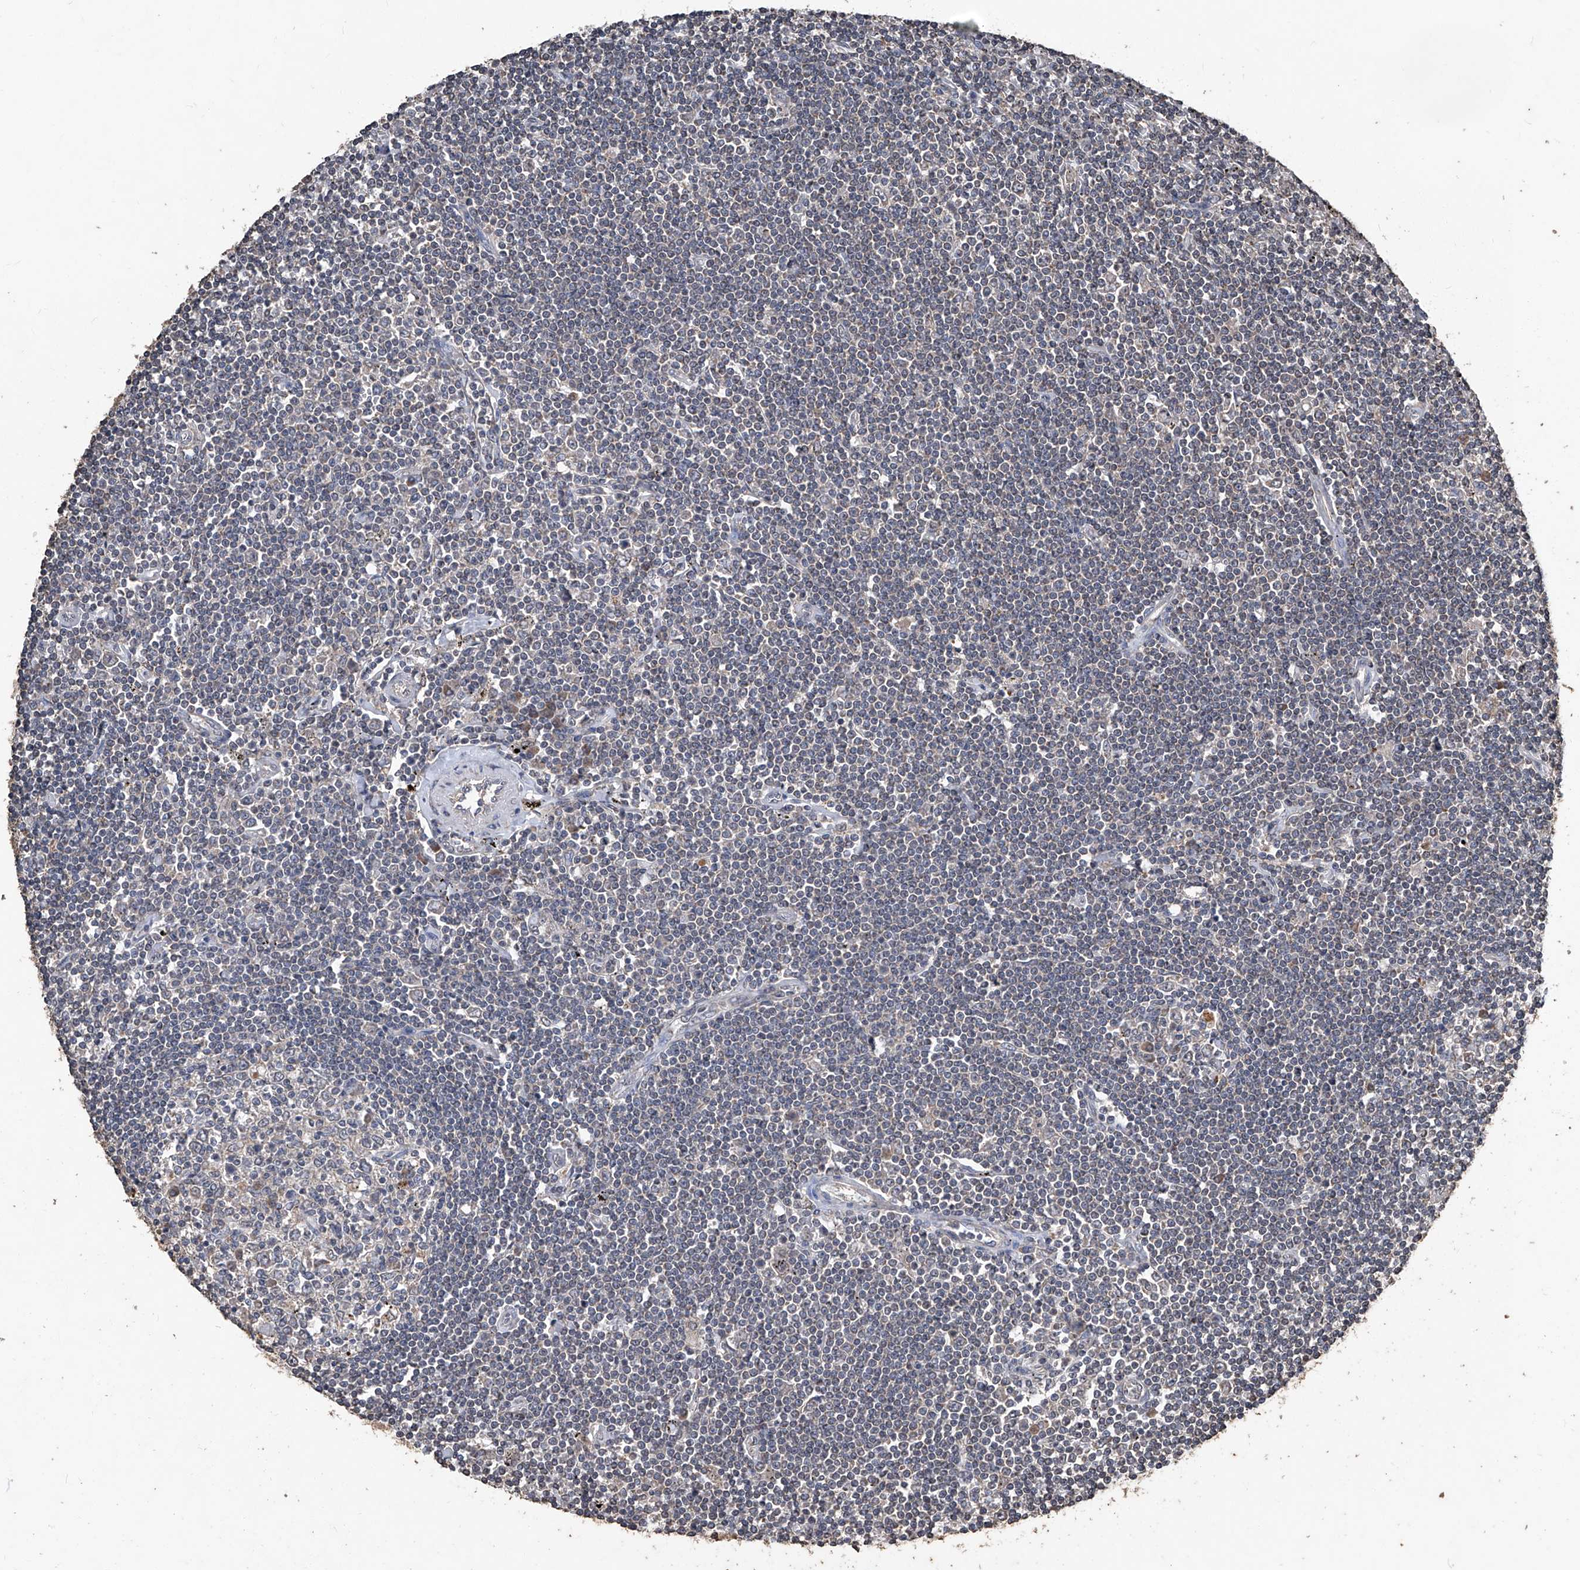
{"staining": {"intensity": "weak", "quantity": "<25%", "location": "cytoplasmic/membranous"}, "tissue": "lymphoma", "cell_type": "Tumor cells", "image_type": "cancer", "snomed": [{"axis": "morphology", "description": "Malignant lymphoma, non-Hodgkin's type, Low grade"}, {"axis": "topography", "description": "Spleen"}], "caption": "The immunohistochemistry (IHC) photomicrograph has no significant staining in tumor cells of low-grade malignant lymphoma, non-Hodgkin's type tissue. (IHC, brightfield microscopy, high magnification).", "gene": "STARD7", "patient": {"sex": "male", "age": 76}}